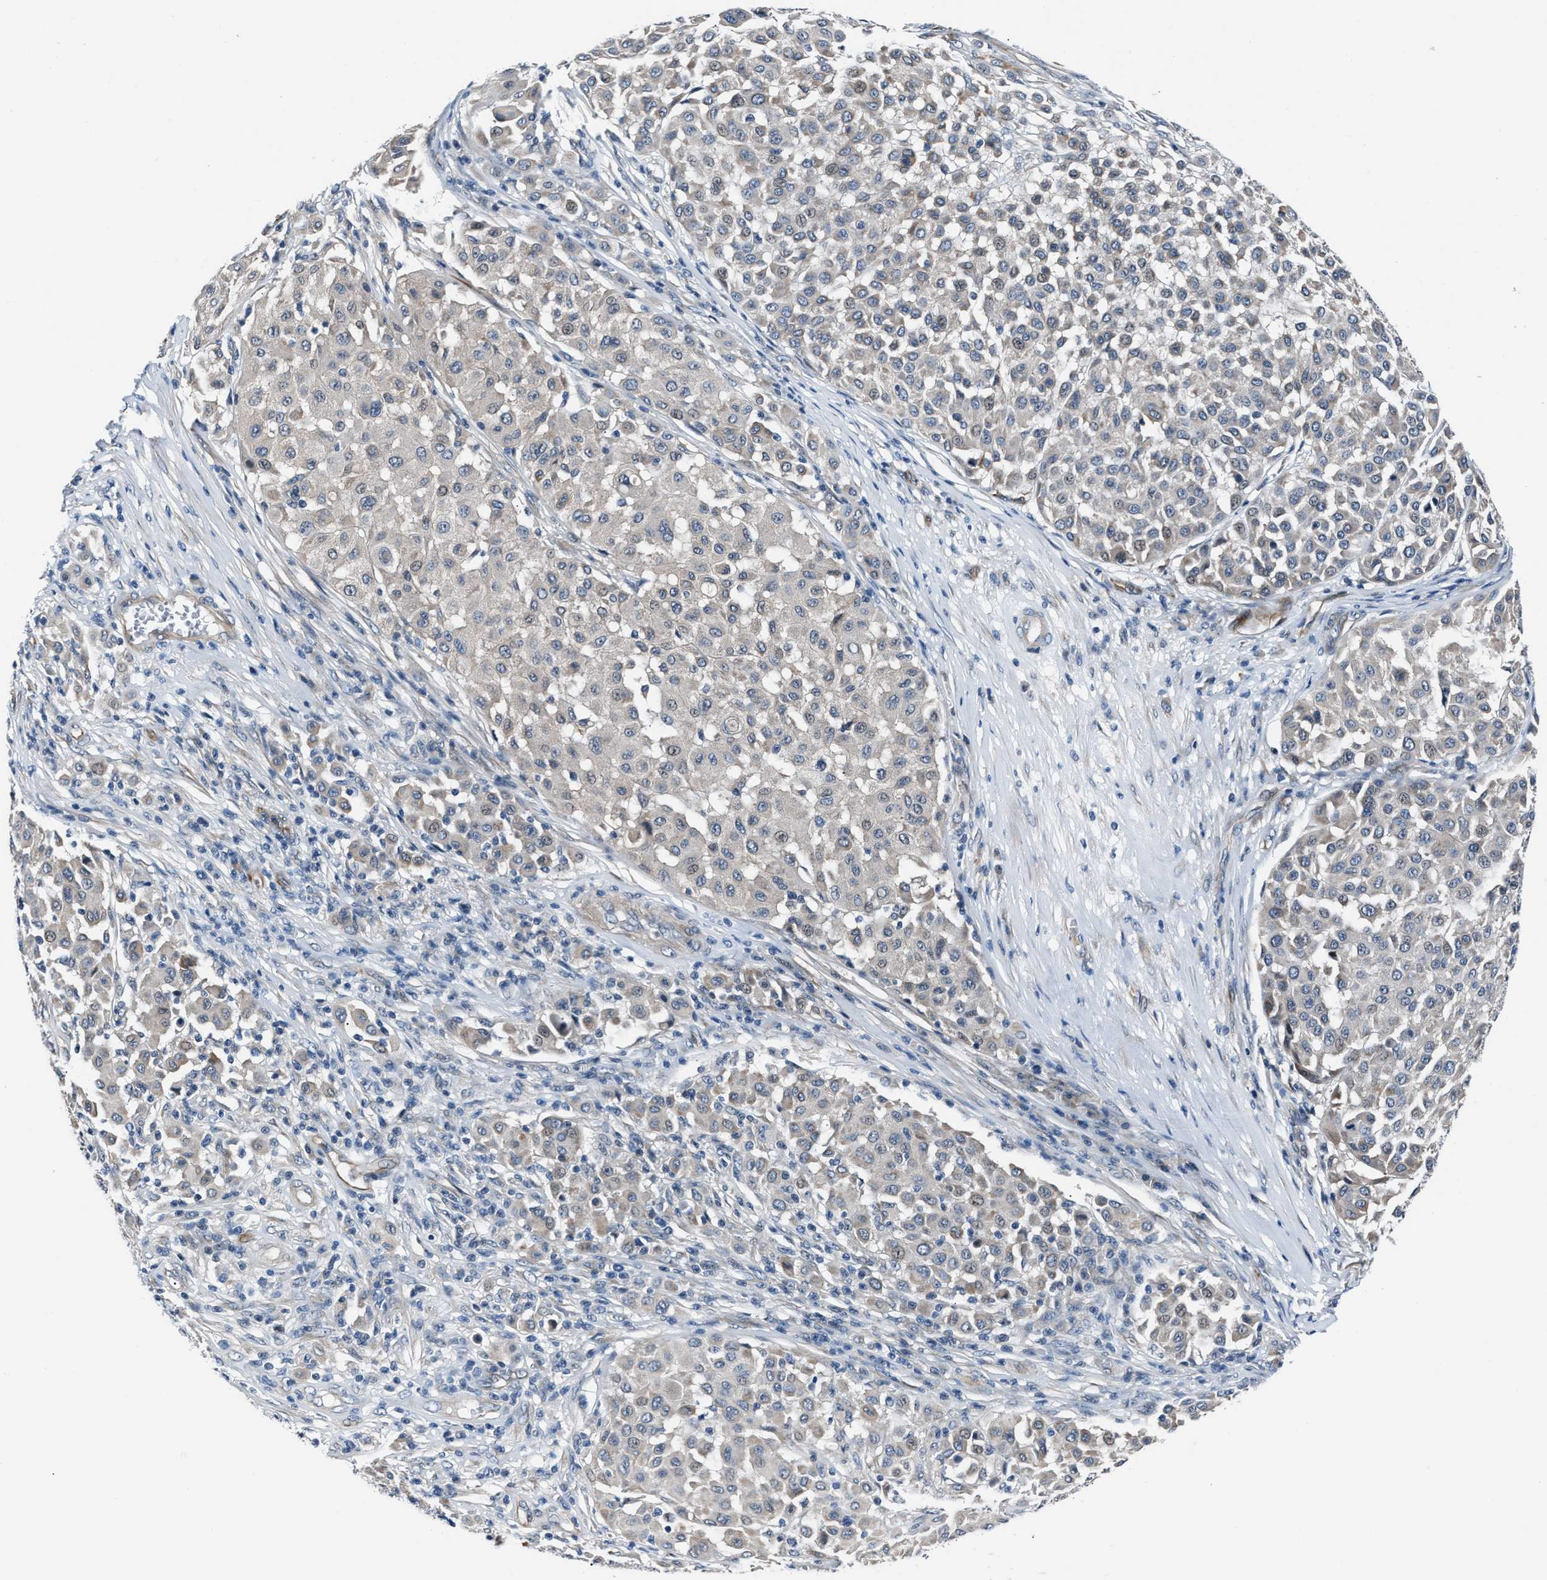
{"staining": {"intensity": "weak", "quantity": "<25%", "location": "cytoplasmic/membranous"}, "tissue": "melanoma", "cell_type": "Tumor cells", "image_type": "cancer", "snomed": [{"axis": "morphology", "description": "Malignant melanoma, Metastatic site"}, {"axis": "topography", "description": "Soft tissue"}], "caption": "This is an IHC image of melanoma. There is no staining in tumor cells.", "gene": "MPDZ", "patient": {"sex": "male", "age": 41}}